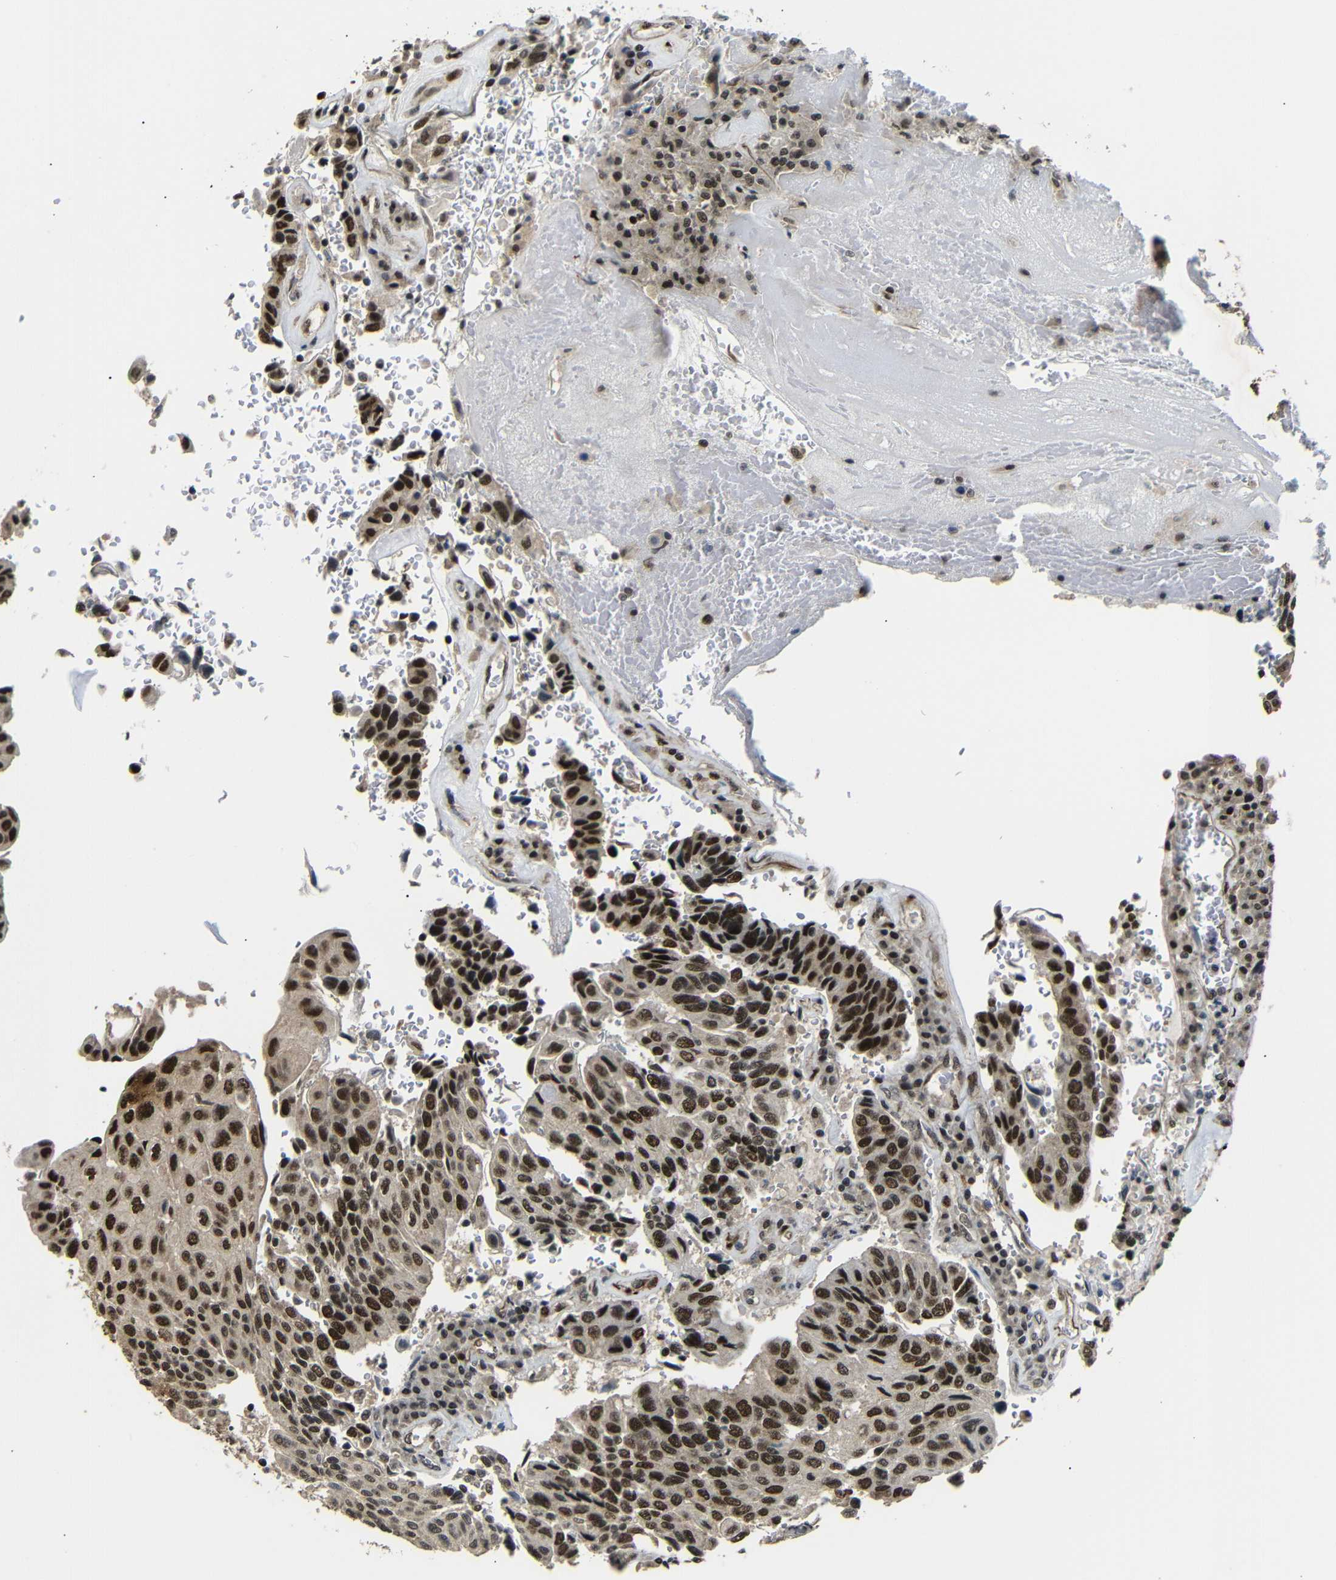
{"staining": {"intensity": "strong", "quantity": ">75%", "location": "cytoplasmic/membranous,nuclear"}, "tissue": "urothelial cancer", "cell_type": "Tumor cells", "image_type": "cancer", "snomed": [{"axis": "morphology", "description": "Urothelial carcinoma, High grade"}, {"axis": "topography", "description": "Urinary bladder"}], "caption": "Immunohistochemistry histopathology image of neoplastic tissue: high-grade urothelial carcinoma stained using immunohistochemistry (IHC) shows high levels of strong protein expression localized specifically in the cytoplasmic/membranous and nuclear of tumor cells, appearing as a cytoplasmic/membranous and nuclear brown color.", "gene": "TBX2", "patient": {"sex": "male", "age": 66}}